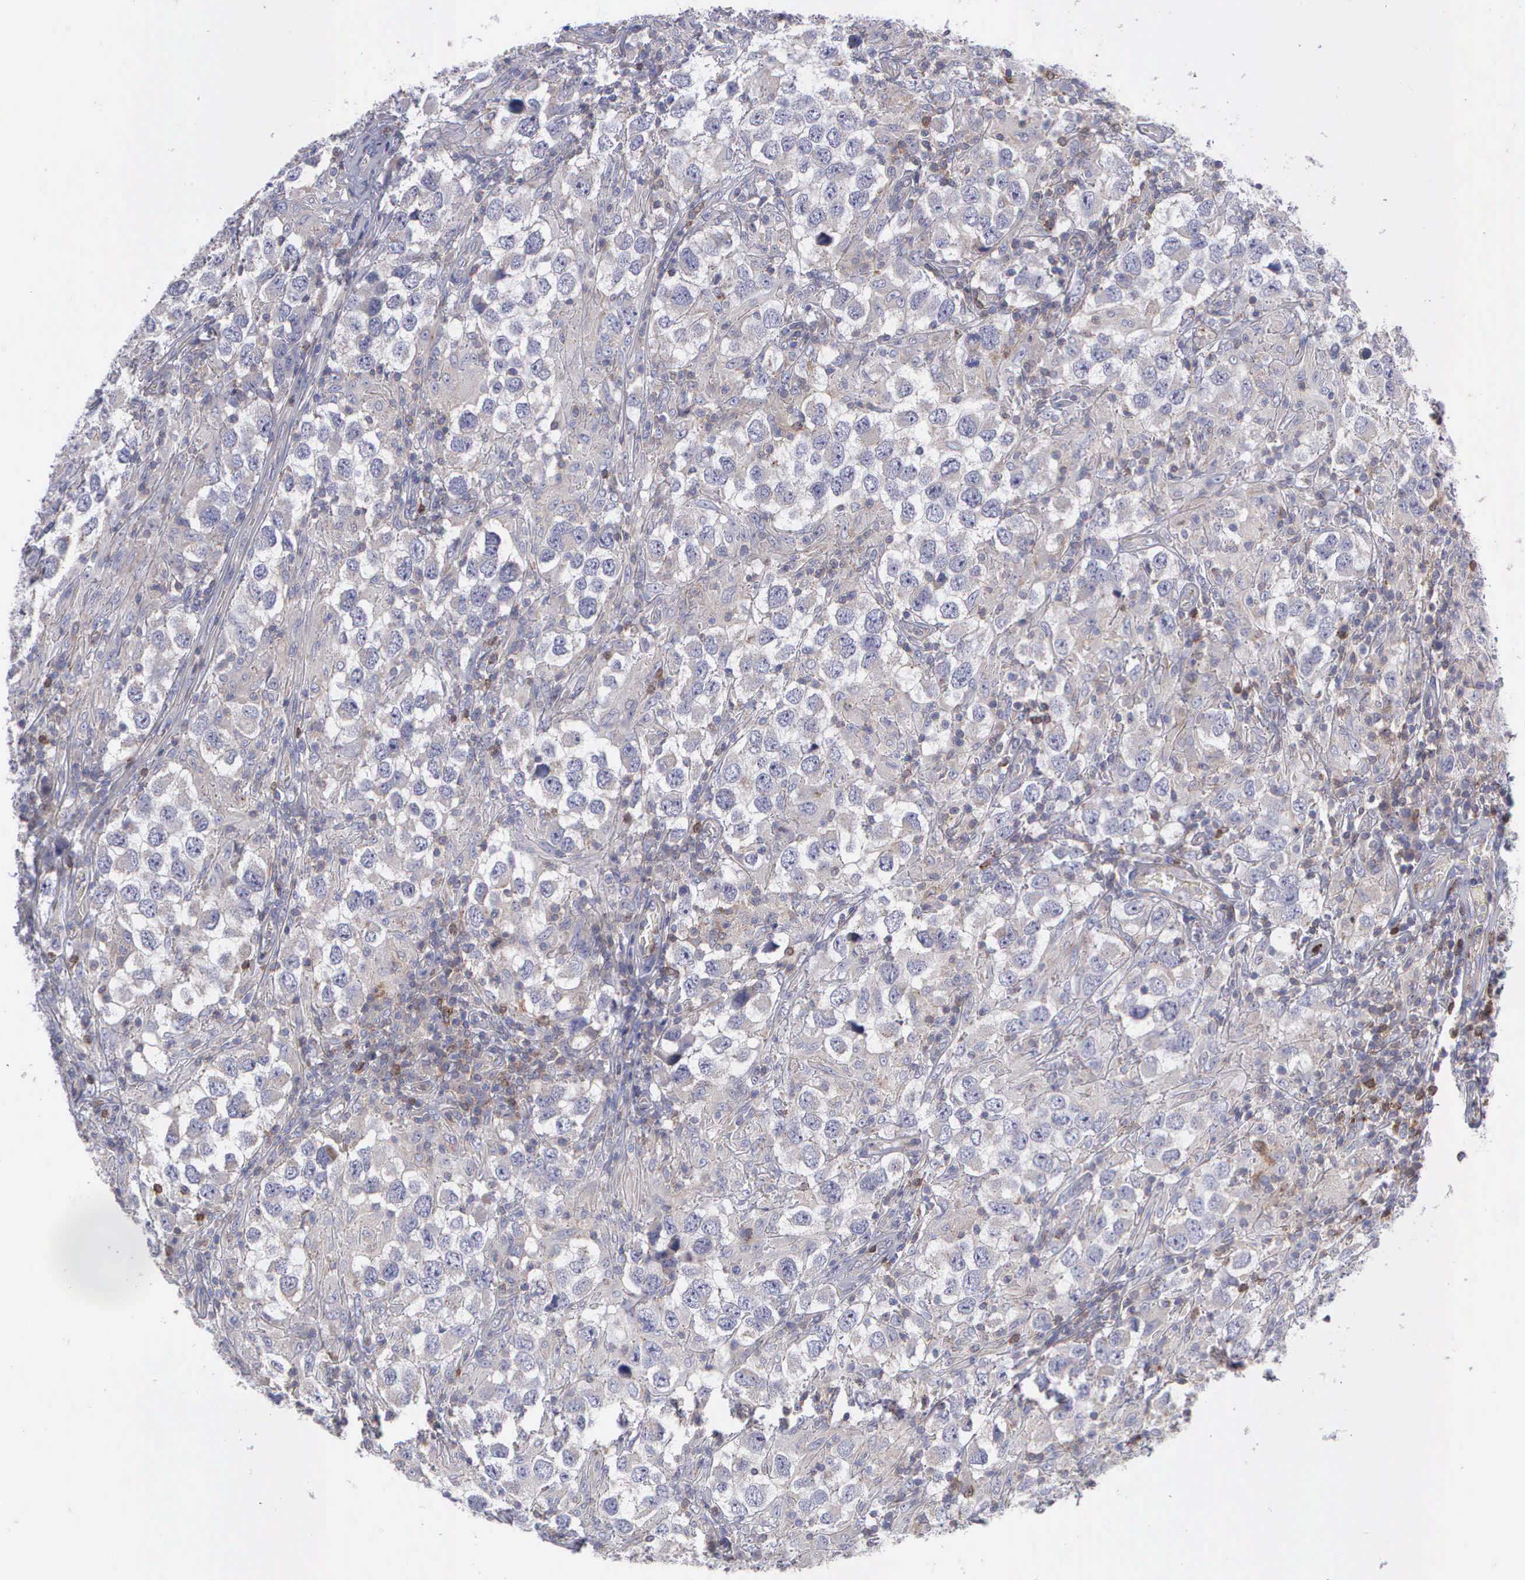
{"staining": {"intensity": "negative", "quantity": "none", "location": "none"}, "tissue": "testis cancer", "cell_type": "Tumor cells", "image_type": "cancer", "snomed": [{"axis": "morphology", "description": "Carcinoma, Embryonal, NOS"}, {"axis": "topography", "description": "Testis"}], "caption": "DAB immunohistochemical staining of human testis cancer (embryonal carcinoma) displays no significant expression in tumor cells. (DAB immunohistochemistry visualized using brightfield microscopy, high magnification).", "gene": "MICAL3", "patient": {"sex": "male", "age": 21}}